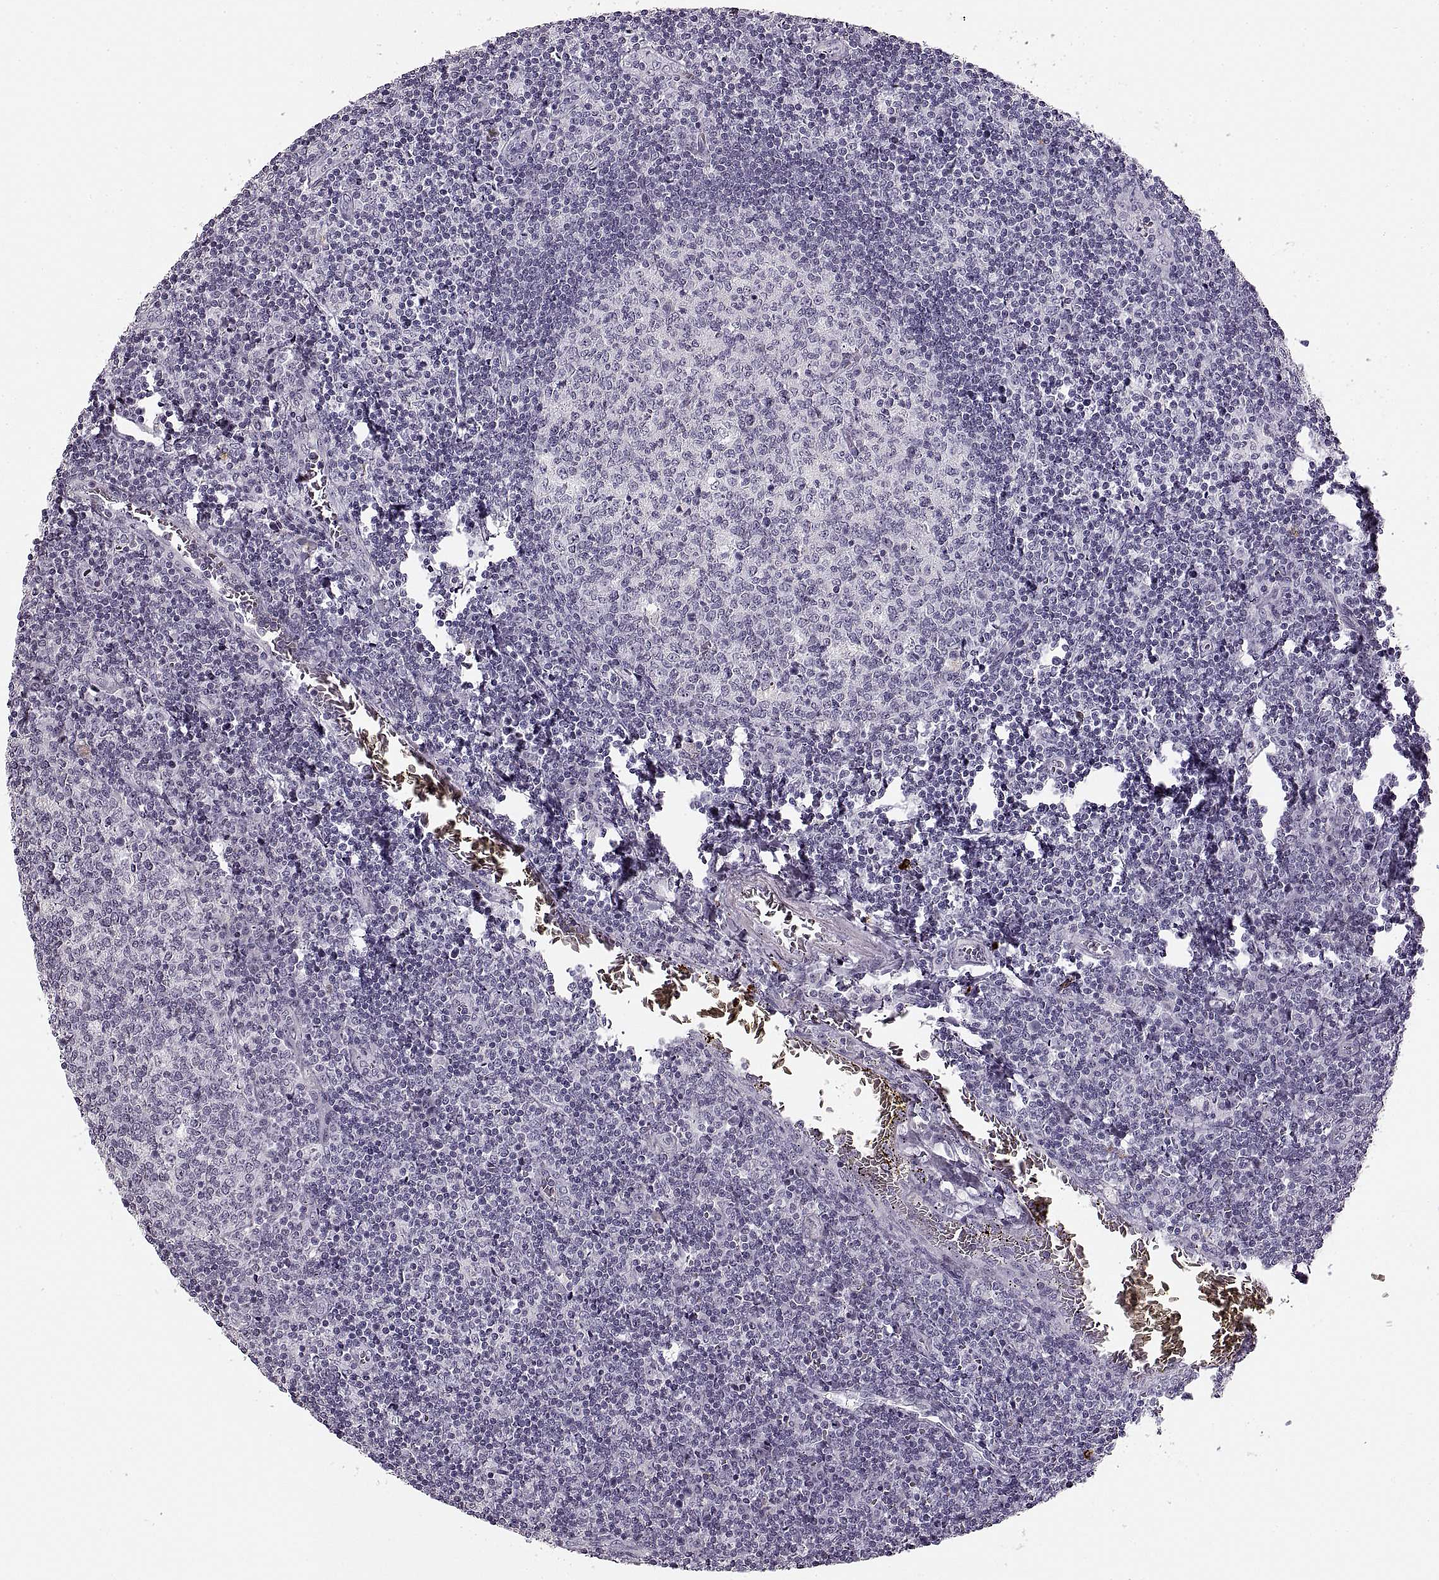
{"staining": {"intensity": "negative", "quantity": "none", "location": "none"}, "tissue": "tonsil", "cell_type": "Germinal center cells", "image_type": "normal", "snomed": [{"axis": "morphology", "description": "Normal tissue, NOS"}, {"axis": "topography", "description": "Tonsil"}], "caption": "DAB (3,3'-diaminobenzidine) immunohistochemical staining of unremarkable tonsil demonstrates no significant expression in germinal center cells. (Brightfield microscopy of DAB IHC at high magnification).", "gene": "CNTN1", "patient": {"sex": "female", "age": 13}}